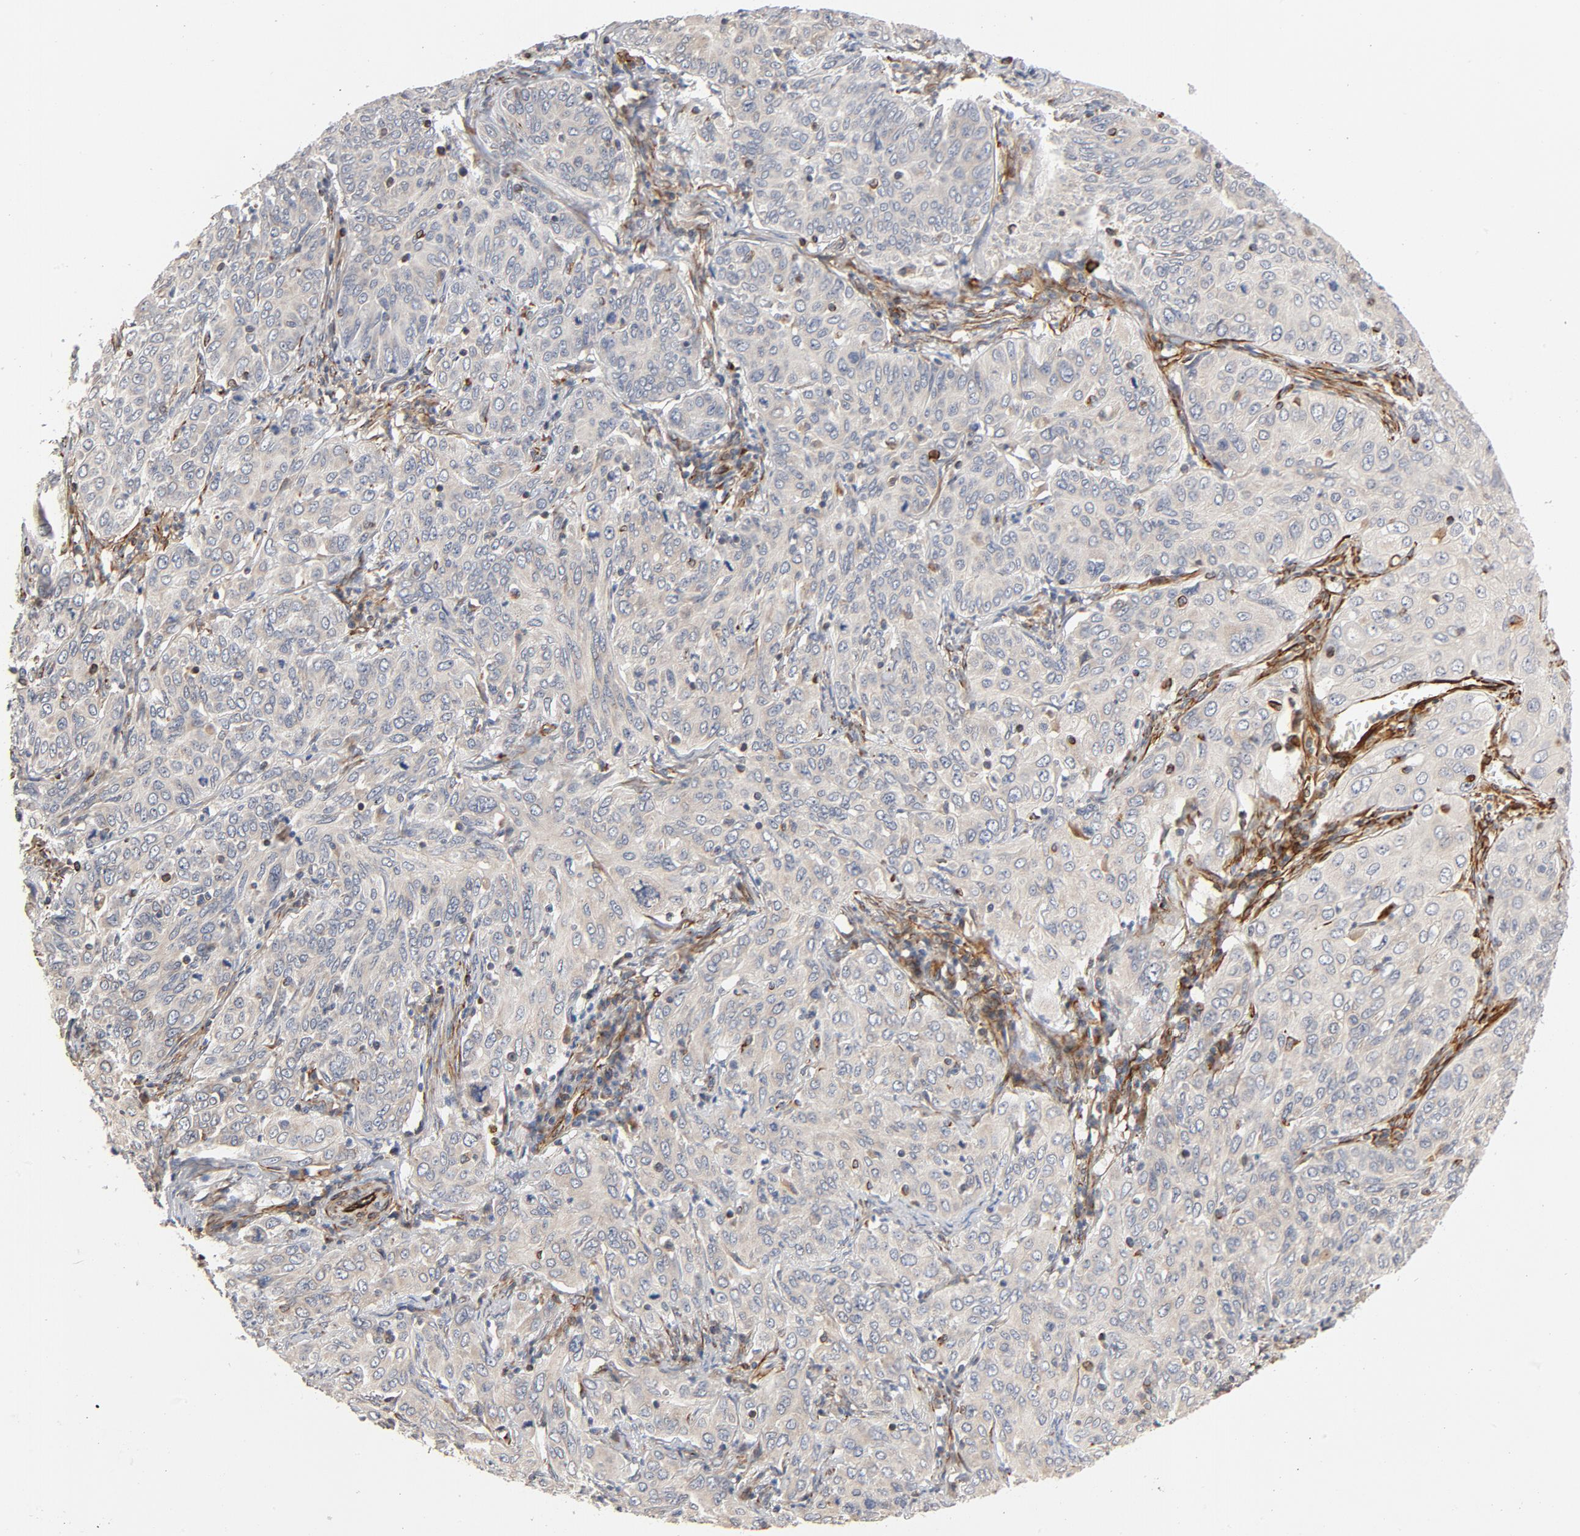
{"staining": {"intensity": "weak", "quantity": "25%-75%", "location": "cytoplasmic/membranous"}, "tissue": "cervical cancer", "cell_type": "Tumor cells", "image_type": "cancer", "snomed": [{"axis": "morphology", "description": "Squamous cell carcinoma, NOS"}, {"axis": "topography", "description": "Cervix"}], "caption": "Human cervical cancer stained for a protein (brown) exhibits weak cytoplasmic/membranous positive staining in about 25%-75% of tumor cells.", "gene": "FAM118A", "patient": {"sex": "female", "age": 38}}